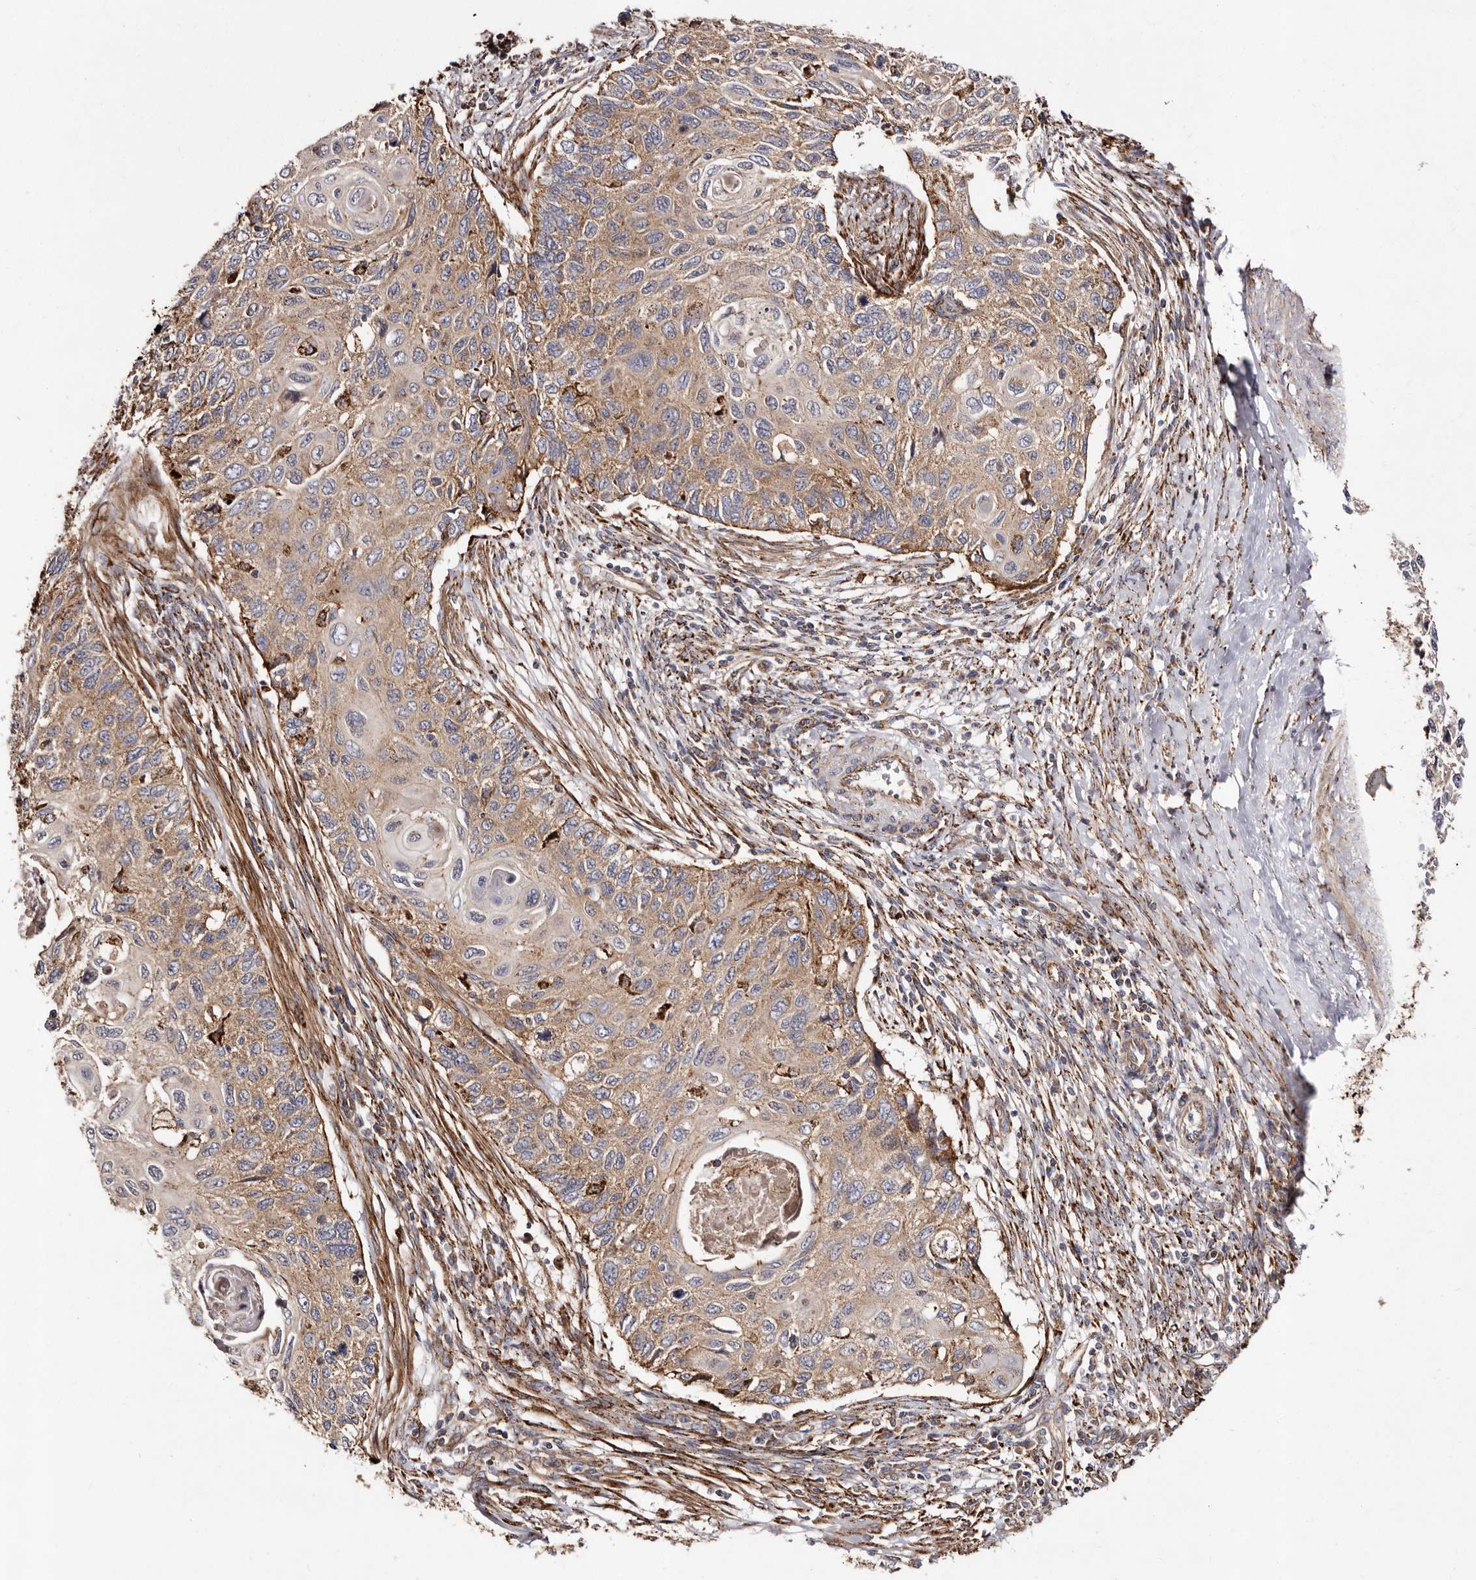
{"staining": {"intensity": "weak", "quantity": ">75%", "location": "cytoplasmic/membranous"}, "tissue": "cervical cancer", "cell_type": "Tumor cells", "image_type": "cancer", "snomed": [{"axis": "morphology", "description": "Squamous cell carcinoma, NOS"}, {"axis": "topography", "description": "Cervix"}], "caption": "Cervical cancer (squamous cell carcinoma) stained with immunohistochemistry (IHC) reveals weak cytoplasmic/membranous staining in about >75% of tumor cells.", "gene": "LUZP1", "patient": {"sex": "female", "age": 70}}